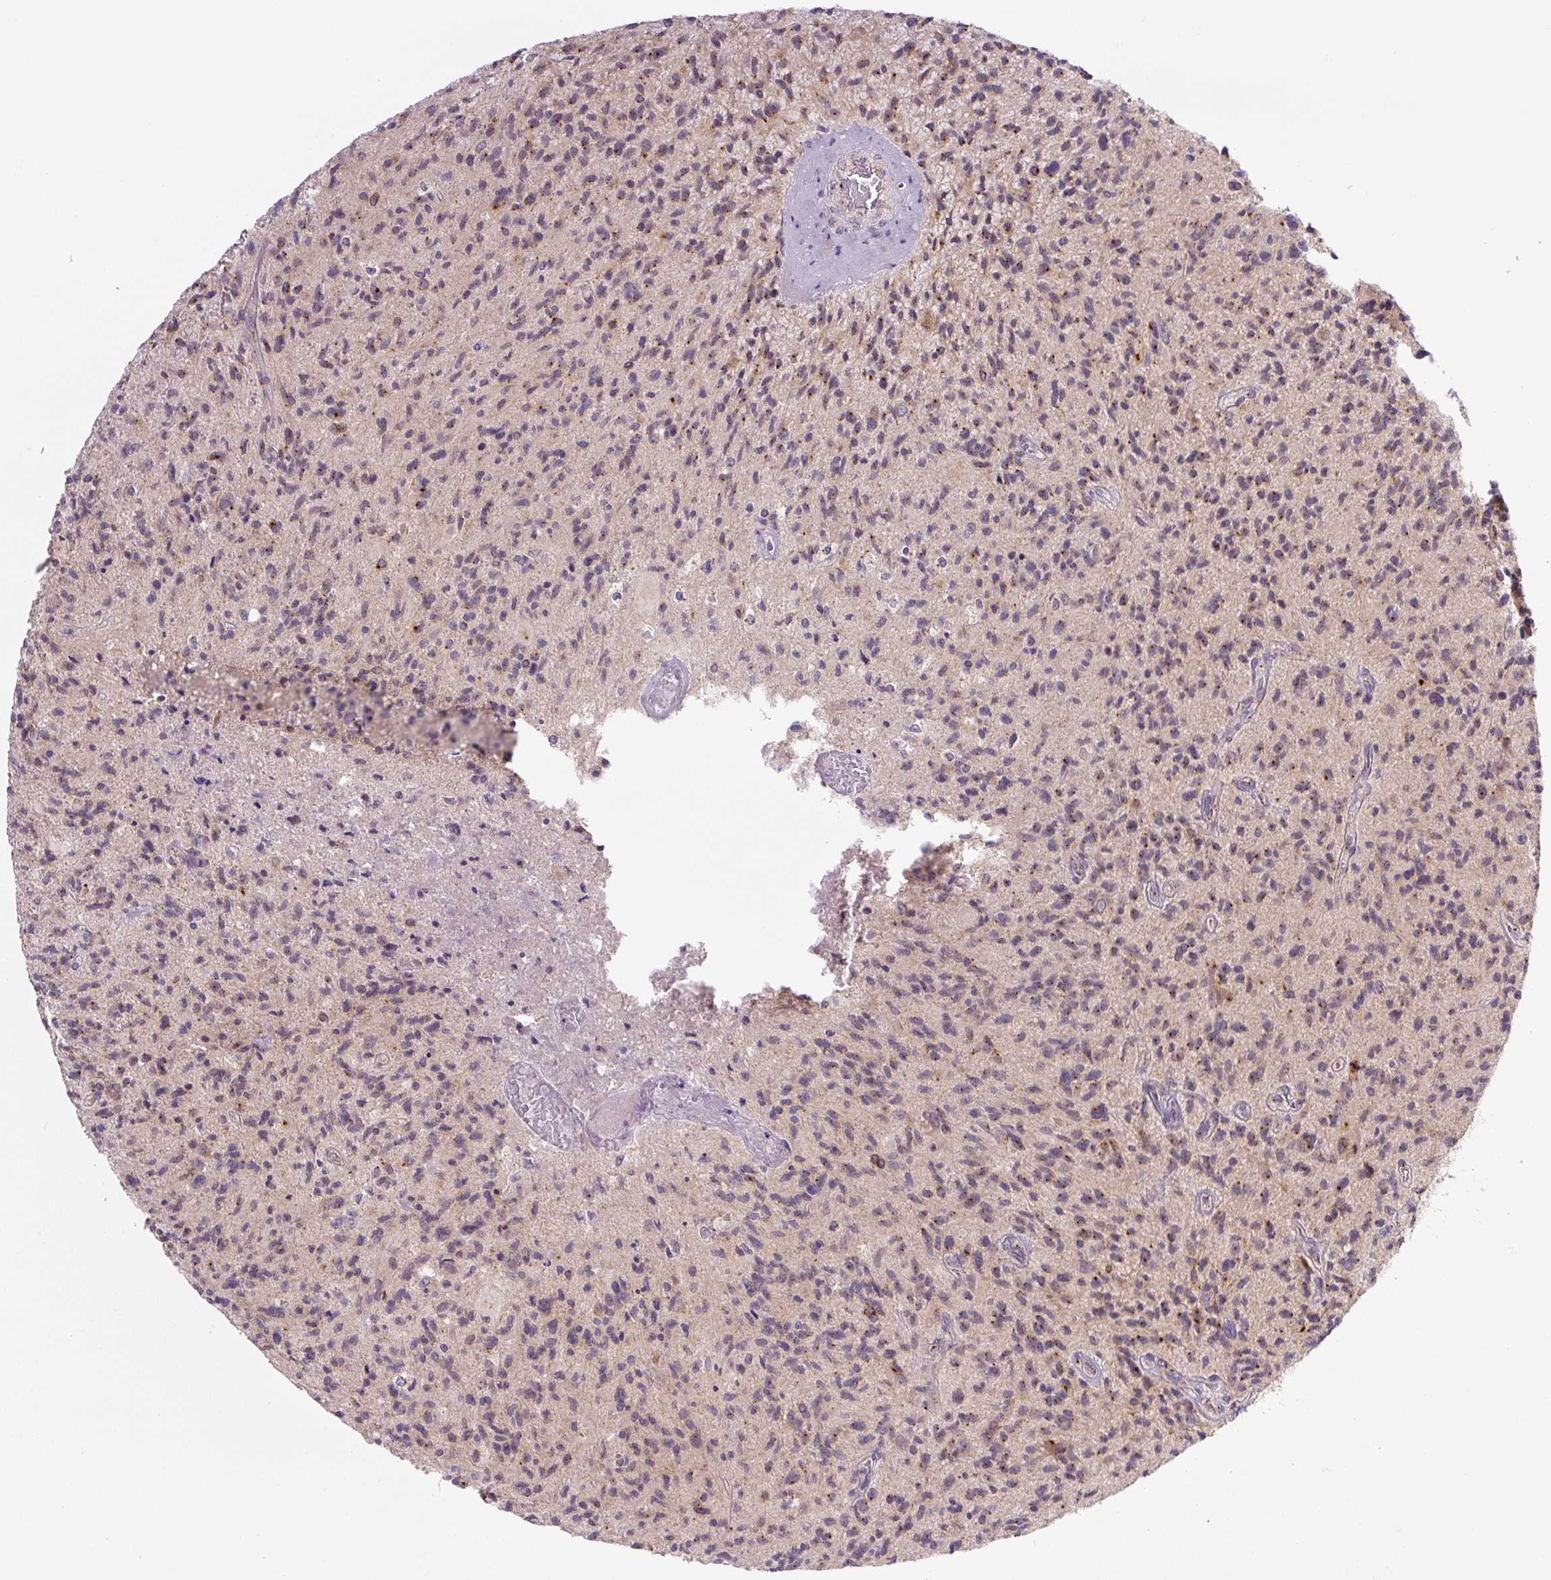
{"staining": {"intensity": "weak", "quantity": "25%-75%", "location": "cytoplasmic/membranous"}, "tissue": "glioma", "cell_type": "Tumor cells", "image_type": "cancer", "snomed": [{"axis": "morphology", "description": "Glioma, malignant, High grade"}, {"axis": "topography", "description": "Brain"}], "caption": "Immunohistochemical staining of human glioma demonstrates weak cytoplasmic/membranous protein staining in approximately 25%-75% of tumor cells.", "gene": "PCM1", "patient": {"sex": "female", "age": 70}}